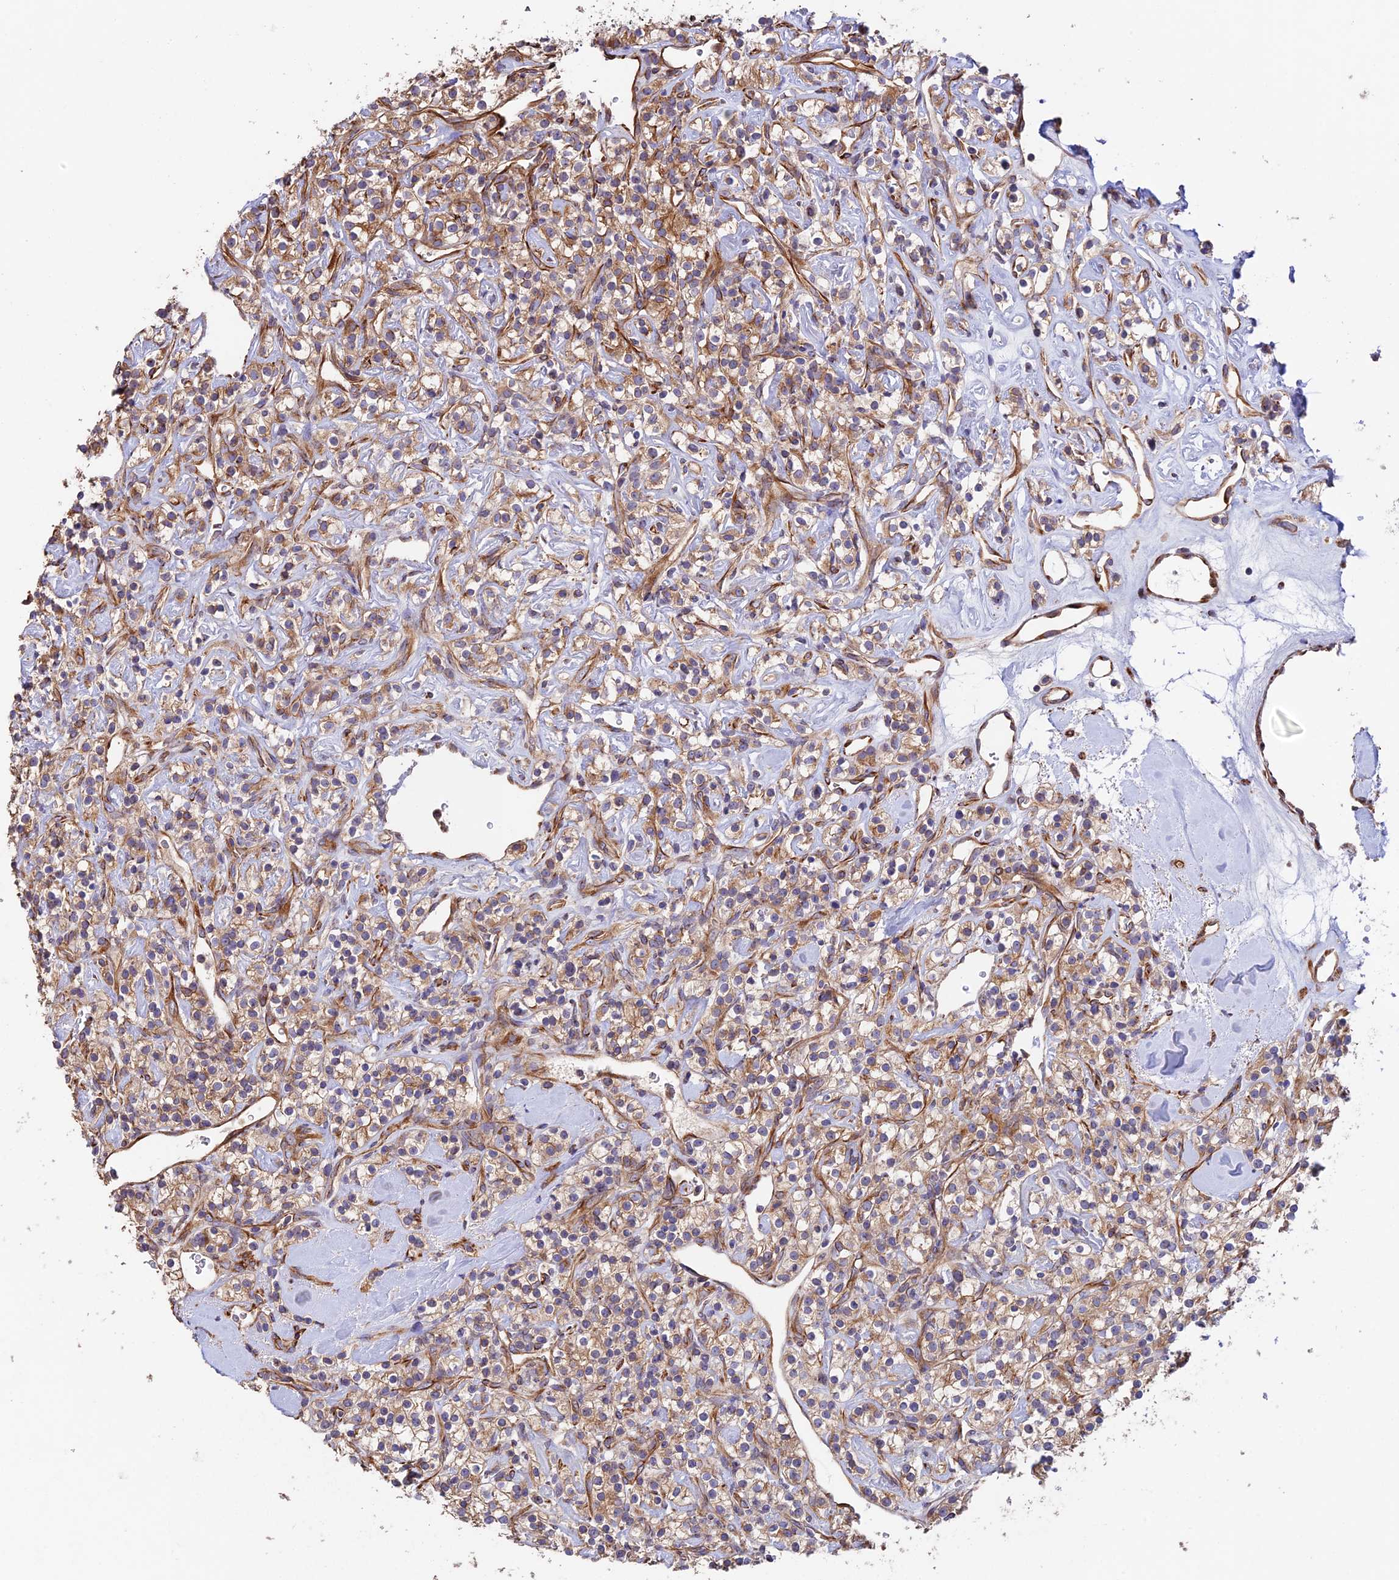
{"staining": {"intensity": "moderate", "quantity": ">75%", "location": "cytoplasmic/membranous"}, "tissue": "renal cancer", "cell_type": "Tumor cells", "image_type": "cancer", "snomed": [{"axis": "morphology", "description": "Adenocarcinoma, NOS"}, {"axis": "topography", "description": "Kidney"}], "caption": "Immunohistochemistry image of human renal cancer (adenocarcinoma) stained for a protein (brown), which displays medium levels of moderate cytoplasmic/membranous staining in approximately >75% of tumor cells.", "gene": "EMC3", "patient": {"sex": "male", "age": 77}}